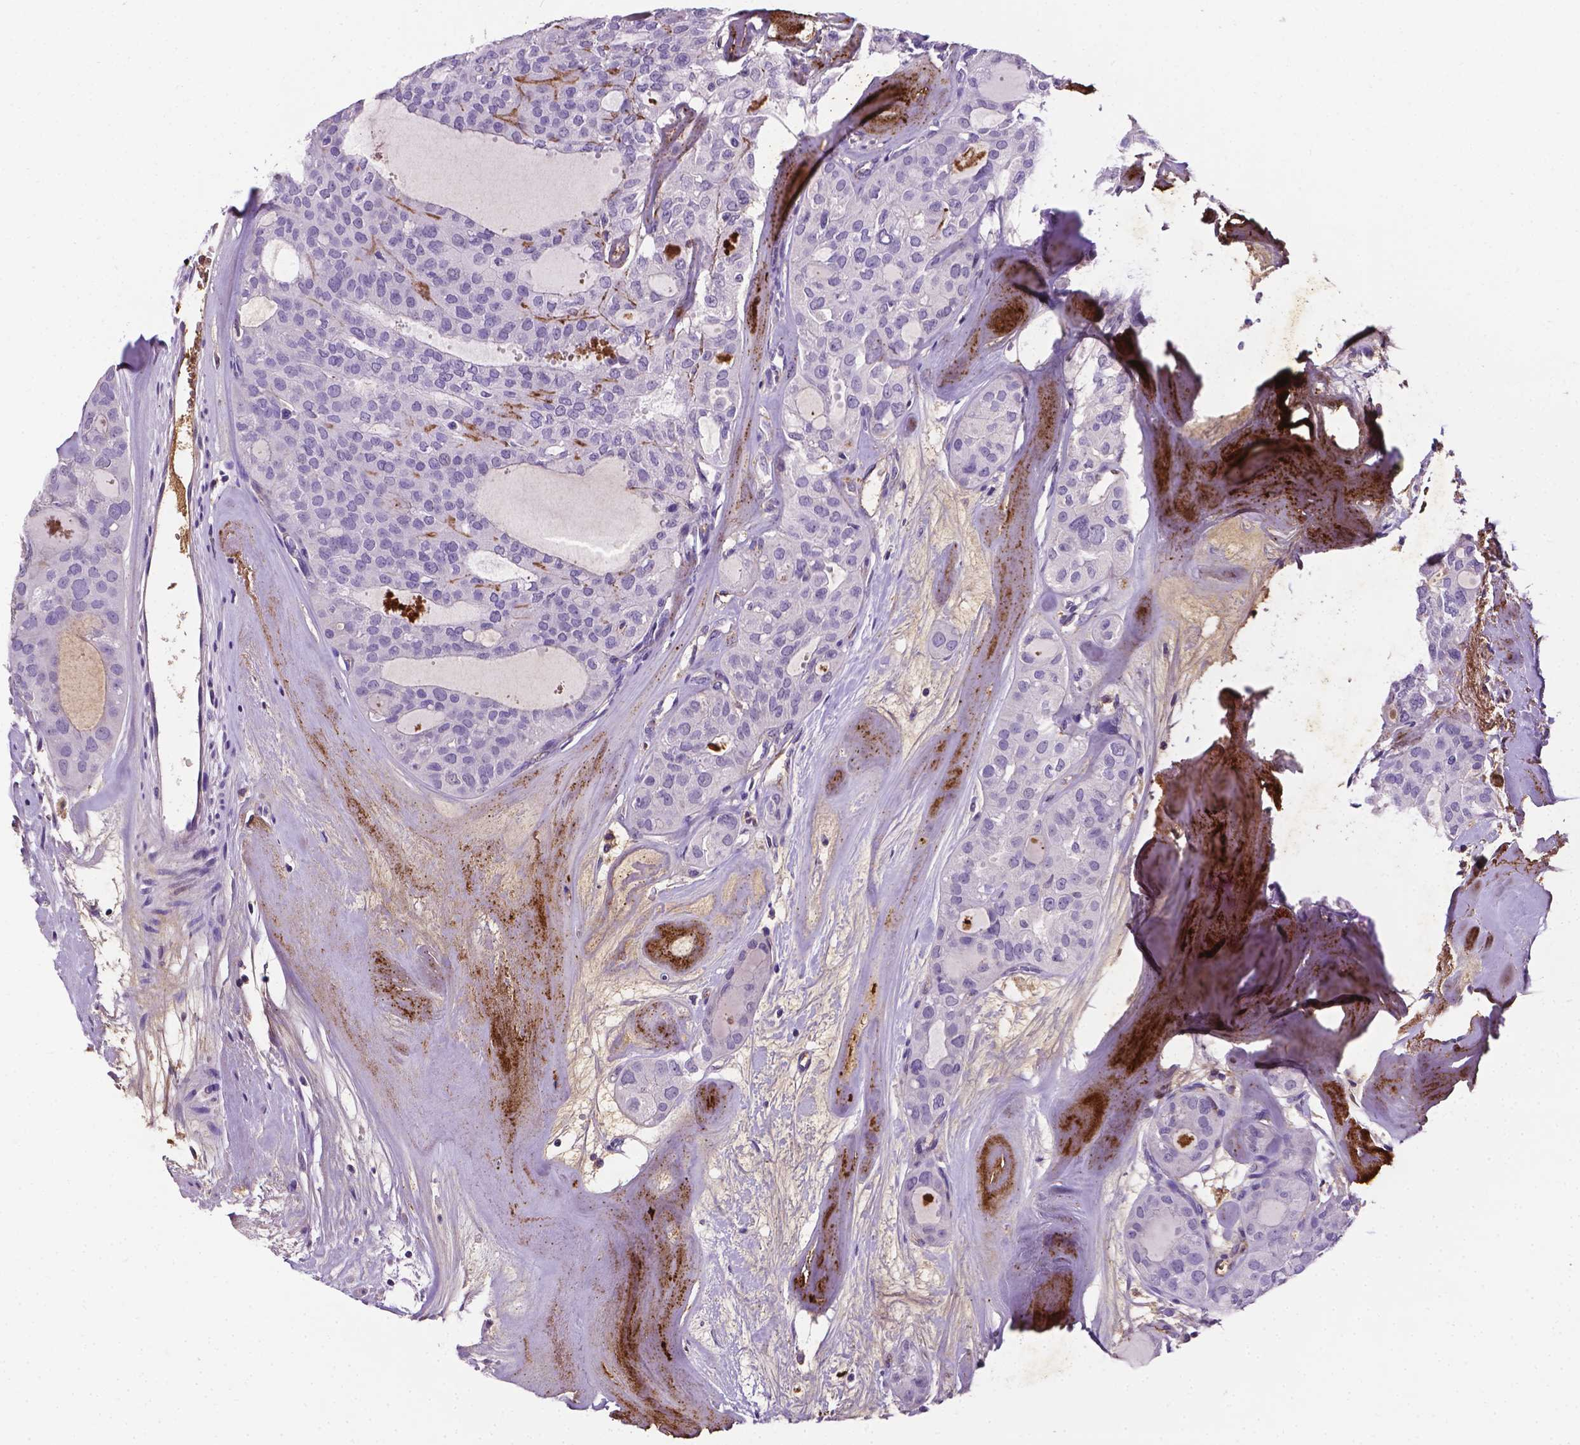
{"staining": {"intensity": "negative", "quantity": "none", "location": "none"}, "tissue": "thyroid cancer", "cell_type": "Tumor cells", "image_type": "cancer", "snomed": [{"axis": "morphology", "description": "Follicular adenoma carcinoma, NOS"}, {"axis": "topography", "description": "Thyroid gland"}], "caption": "A photomicrograph of thyroid follicular adenoma carcinoma stained for a protein shows no brown staining in tumor cells. Brightfield microscopy of immunohistochemistry (IHC) stained with DAB (brown) and hematoxylin (blue), captured at high magnification.", "gene": "APOE", "patient": {"sex": "male", "age": 75}}